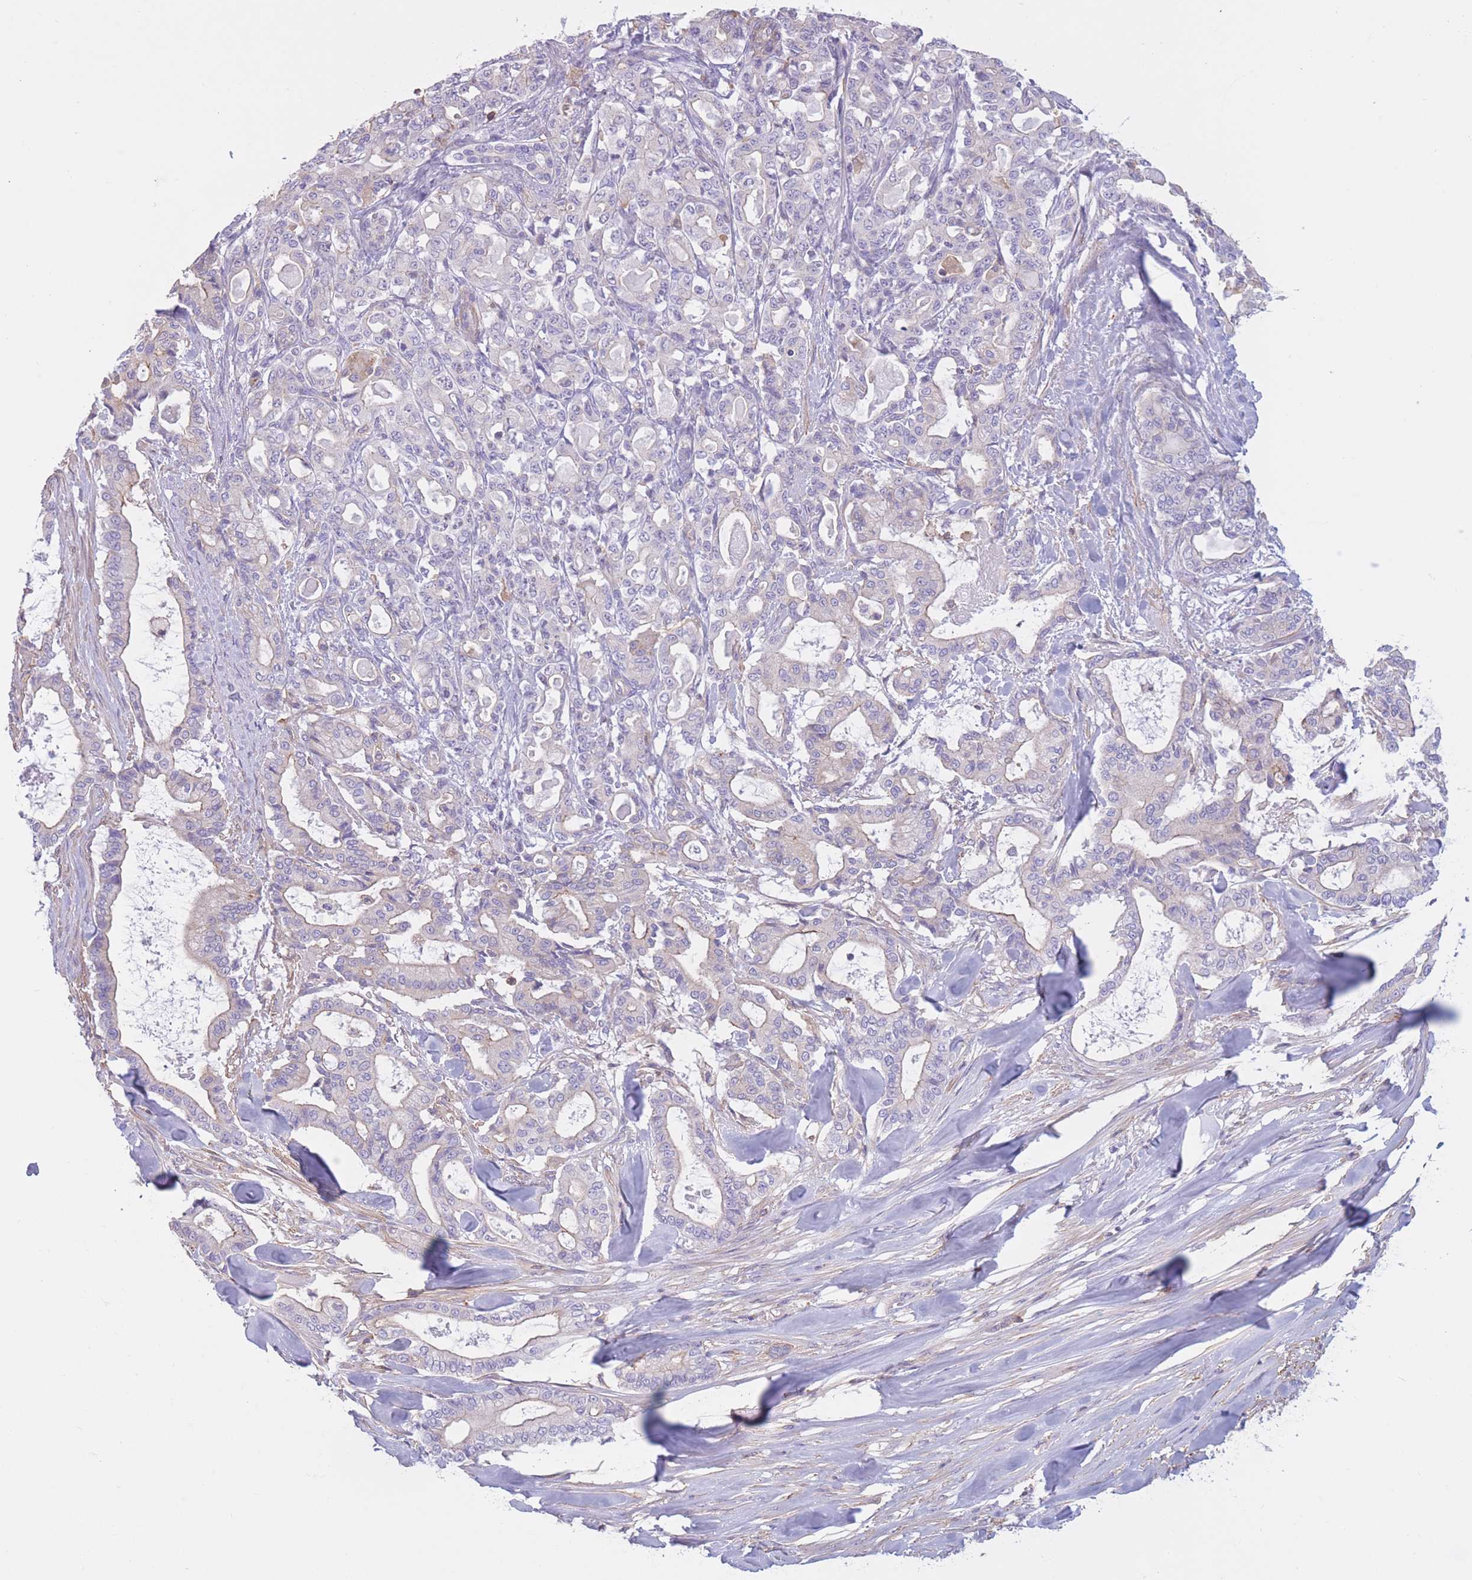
{"staining": {"intensity": "negative", "quantity": "none", "location": "none"}, "tissue": "pancreatic cancer", "cell_type": "Tumor cells", "image_type": "cancer", "snomed": [{"axis": "morphology", "description": "Adenocarcinoma, NOS"}, {"axis": "topography", "description": "Pancreas"}], "caption": "Immunohistochemistry (IHC) image of human adenocarcinoma (pancreatic) stained for a protein (brown), which reveals no expression in tumor cells.", "gene": "PDHA1", "patient": {"sex": "male", "age": 63}}